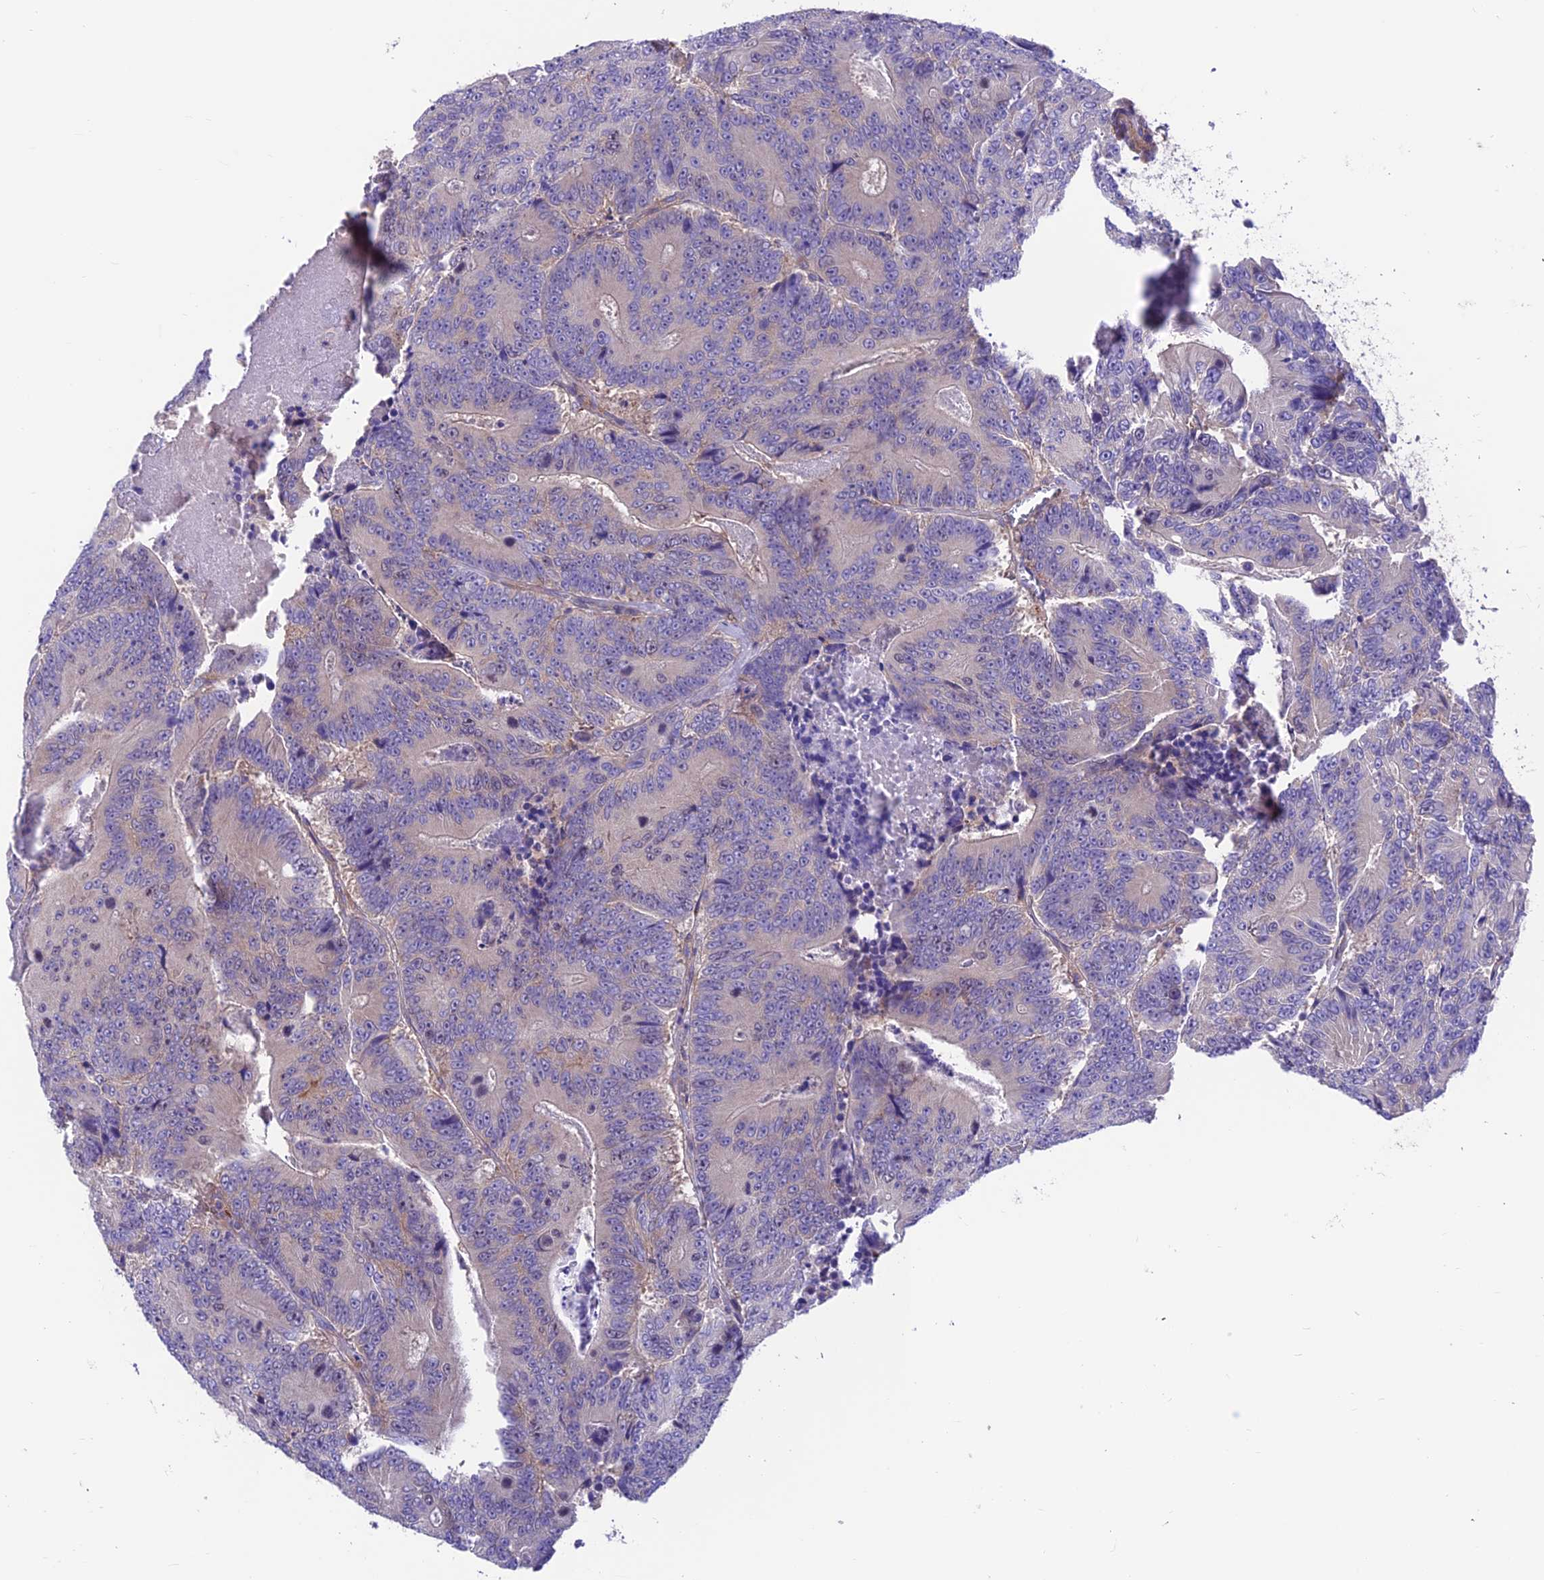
{"staining": {"intensity": "negative", "quantity": "none", "location": "none"}, "tissue": "colorectal cancer", "cell_type": "Tumor cells", "image_type": "cancer", "snomed": [{"axis": "morphology", "description": "Adenocarcinoma, NOS"}, {"axis": "topography", "description": "Colon"}], "caption": "Immunohistochemistry image of neoplastic tissue: adenocarcinoma (colorectal) stained with DAB displays no significant protein staining in tumor cells.", "gene": "VPS16", "patient": {"sex": "male", "age": 83}}